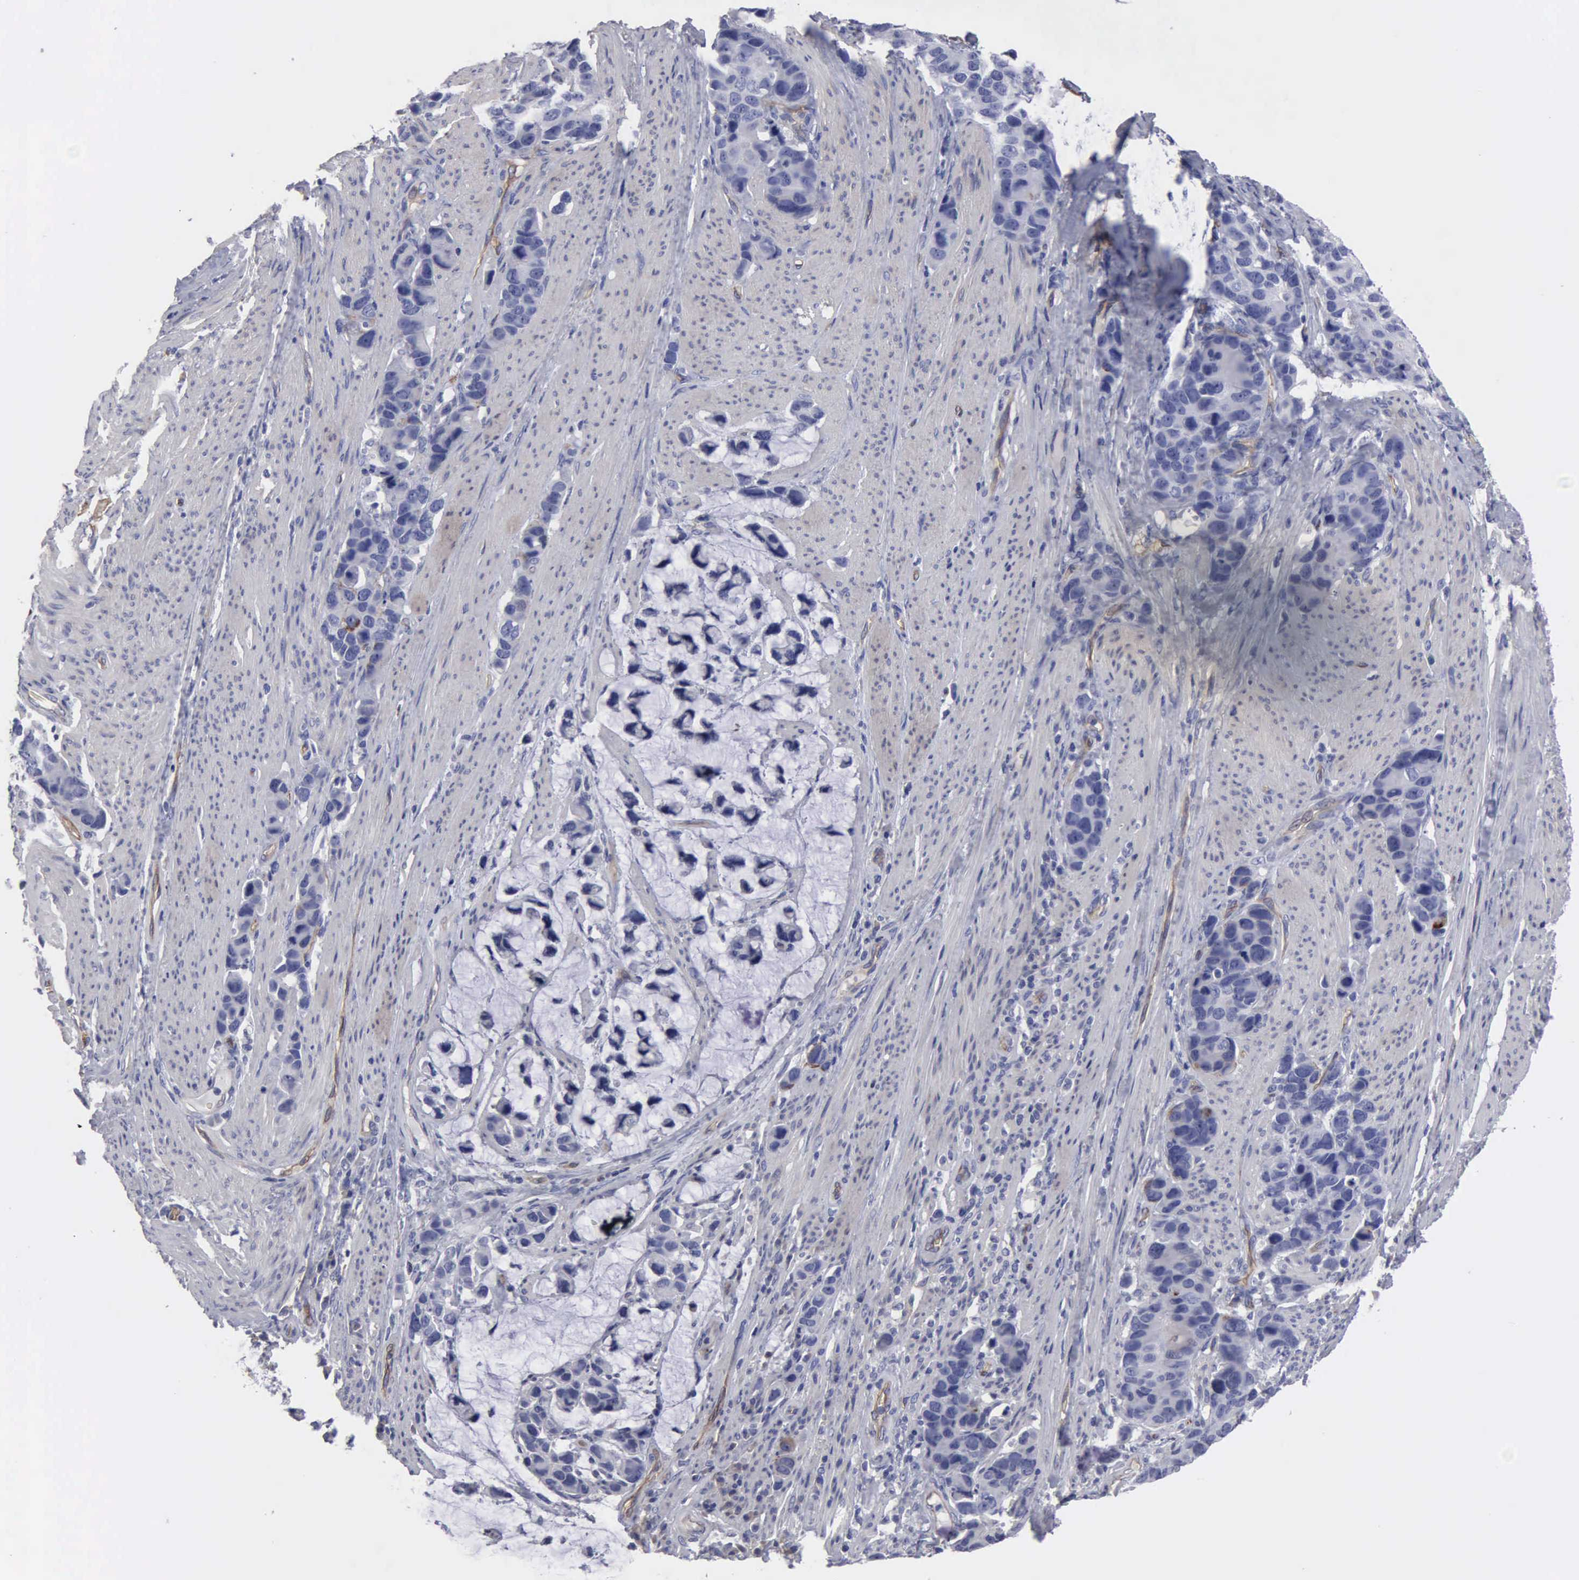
{"staining": {"intensity": "negative", "quantity": "none", "location": "none"}, "tissue": "stomach cancer", "cell_type": "Tumor cells", "image_type": "cancer", "snomed": [{"axis": "morphology", "description": "Adenocarcinoma, NOS"}, {"axis": "topography", "description": "Stomach, upper"}], "caption": "This is an immunohistochemistry (IHC) histopathology image of stomach cancer (adenocarcinoma). There is no positivity in tumor cells.", "gene": "RDX", "patient": {"sex": "male", "age": 71}}